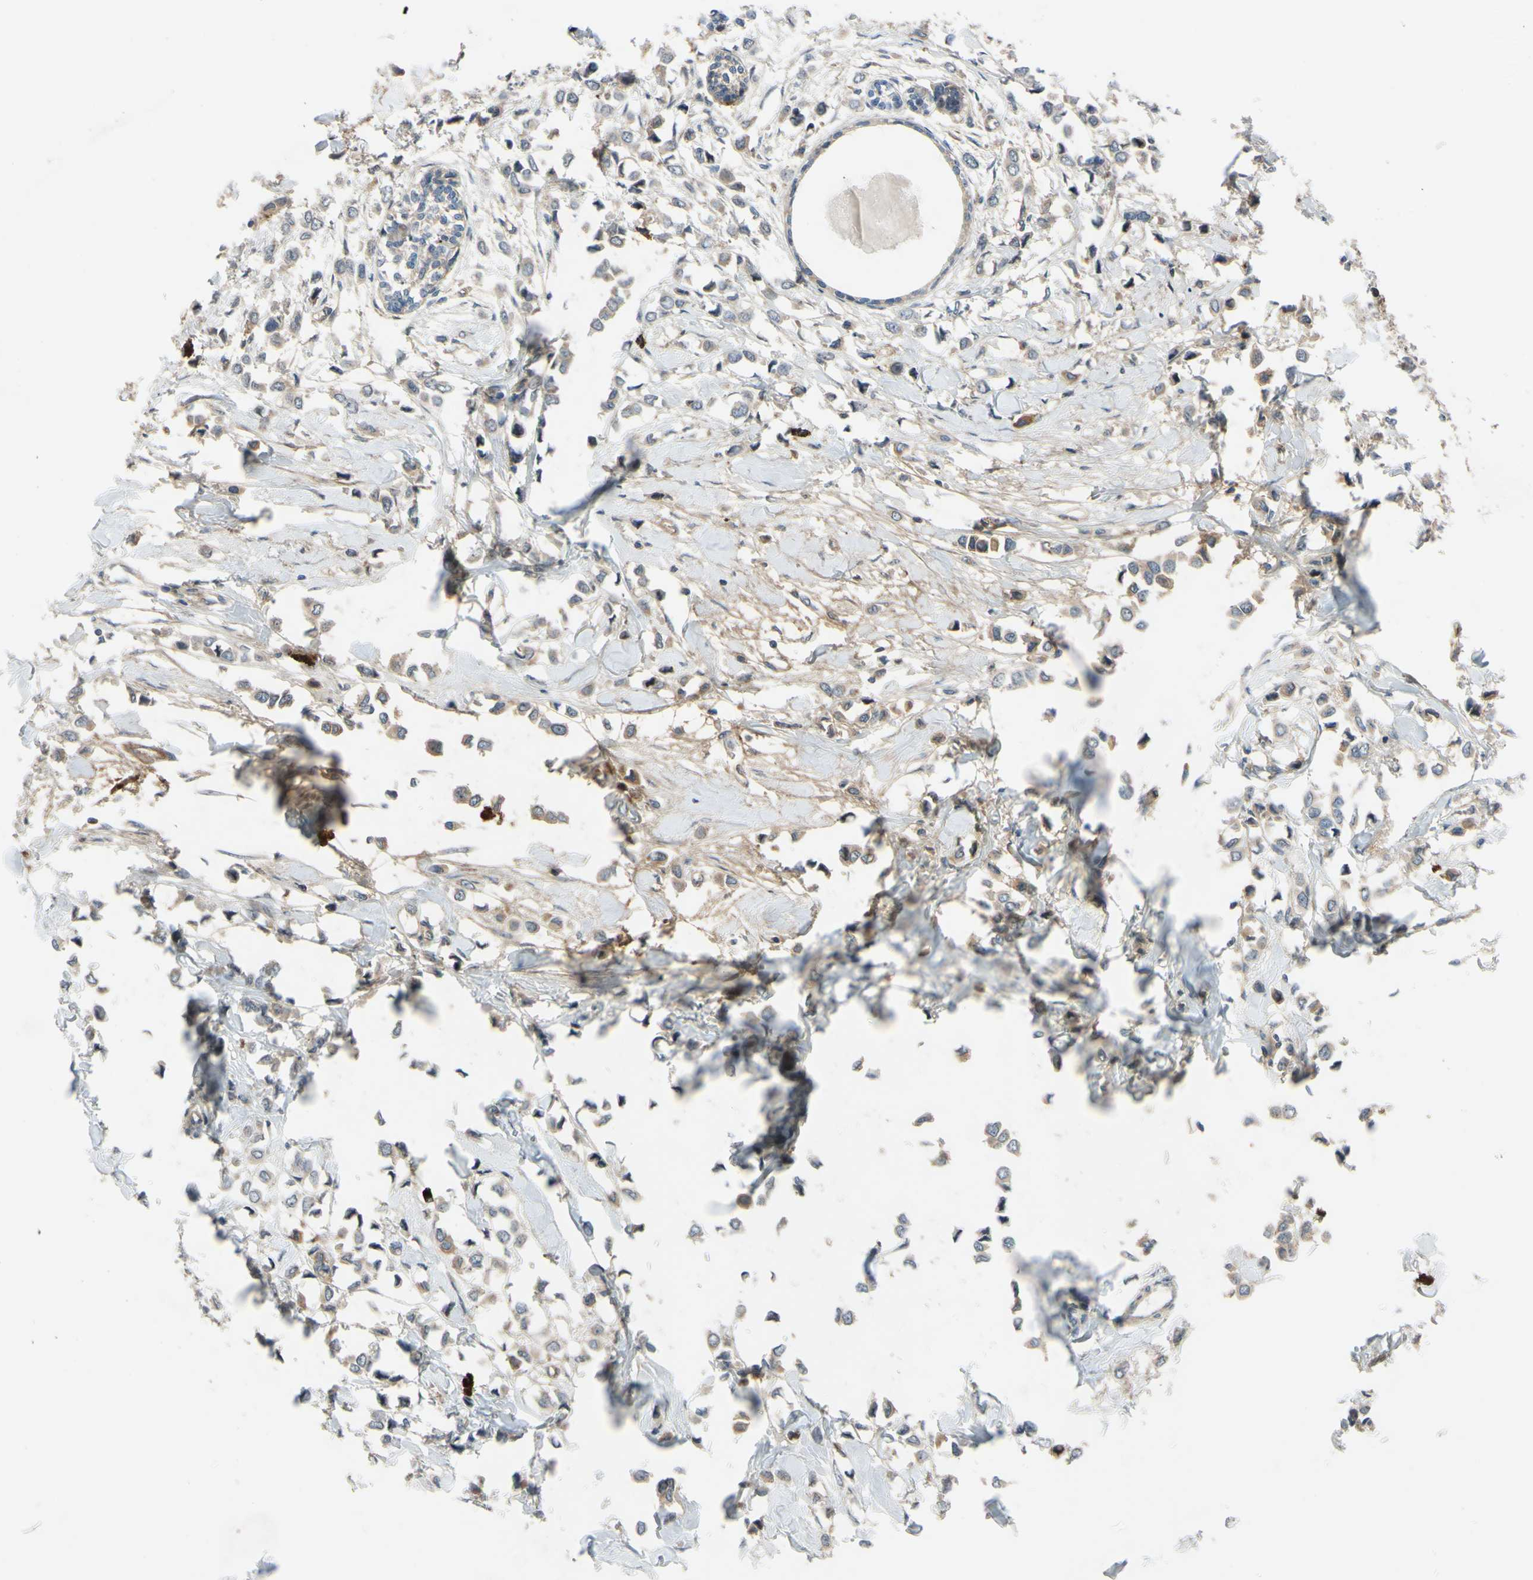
{"staining": {"intensity": "moderate", "quantity": ">75%", "location": "cytoplasmic/membranous"}, "tissue": "breast cancer", "cell_type": "Tumor cells", "image_type": "cancer", "snomed": [{"axis": "morphology", "description": "Lobular carcinoma"}, {"axis": "topography", "description": "Breast"}], "caption": "Immunohistochemical staining of human breast lobular carcinoma exhibits medium levels of moderate cytoplasmic/membranous protein positivity in about >75% of tumor cells.", "gene": "COMMD9", "patient": {"sex": "female", "age": 51}}